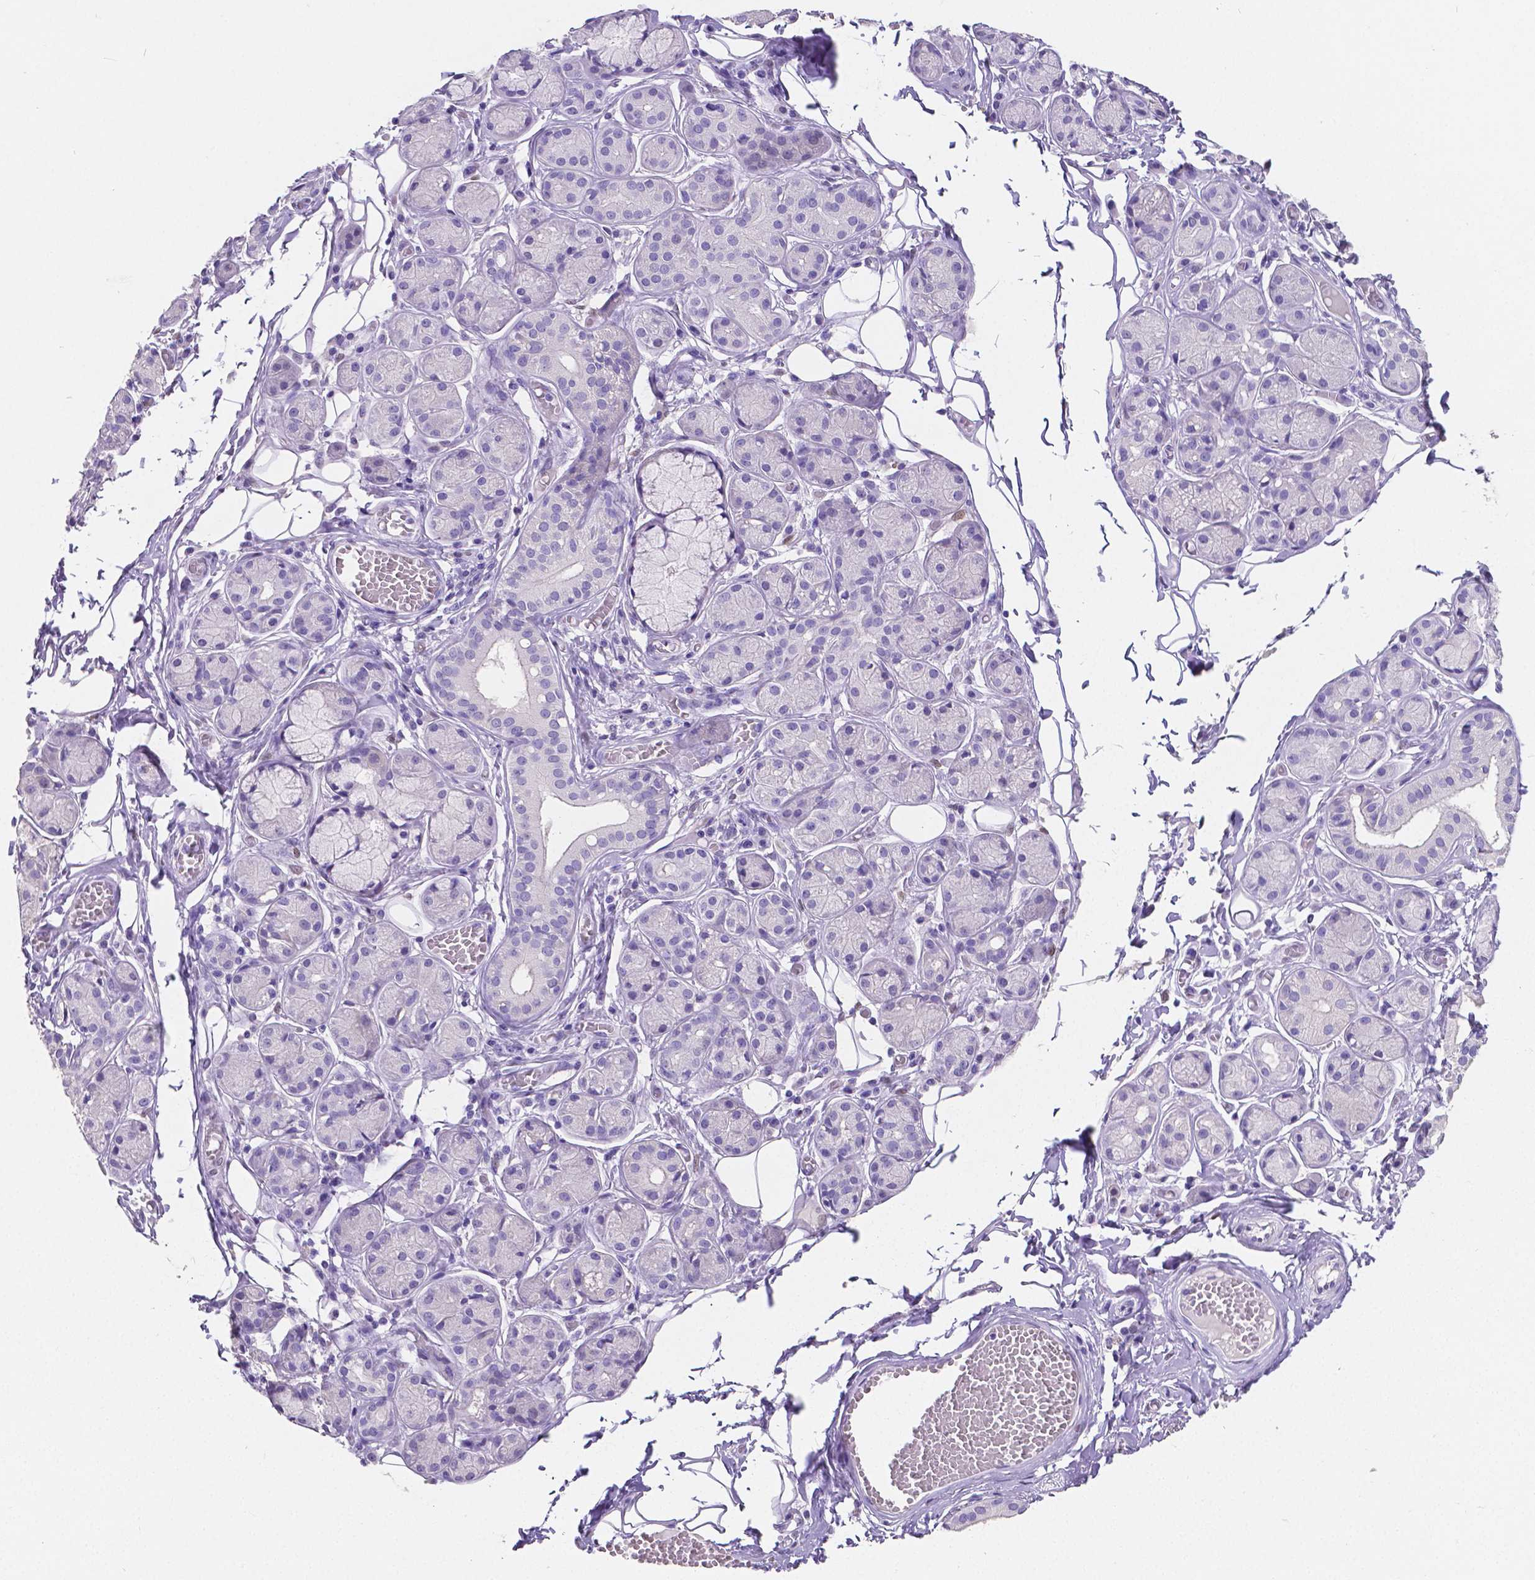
{"staining": {"intensity": "negative", "quantity": "none", "location": "none"}, "tissue": "salivary gland", "cell_type": "Glandular cells", "image_type": "normal", "snomed": [{"axis": "morphology", "description": "Normal tissue, NOS"}, {"axis": "topography", "description": "Salivary gland"}, {"axis": "topography", "description": "Peripheral nerve tissue"}], "caption": "Immunohistochemical staining of benign salivary gland displays no significant expression in glandular cells.", "gene": "SATB2", "patient": {"sex": "male", "age": 71}}